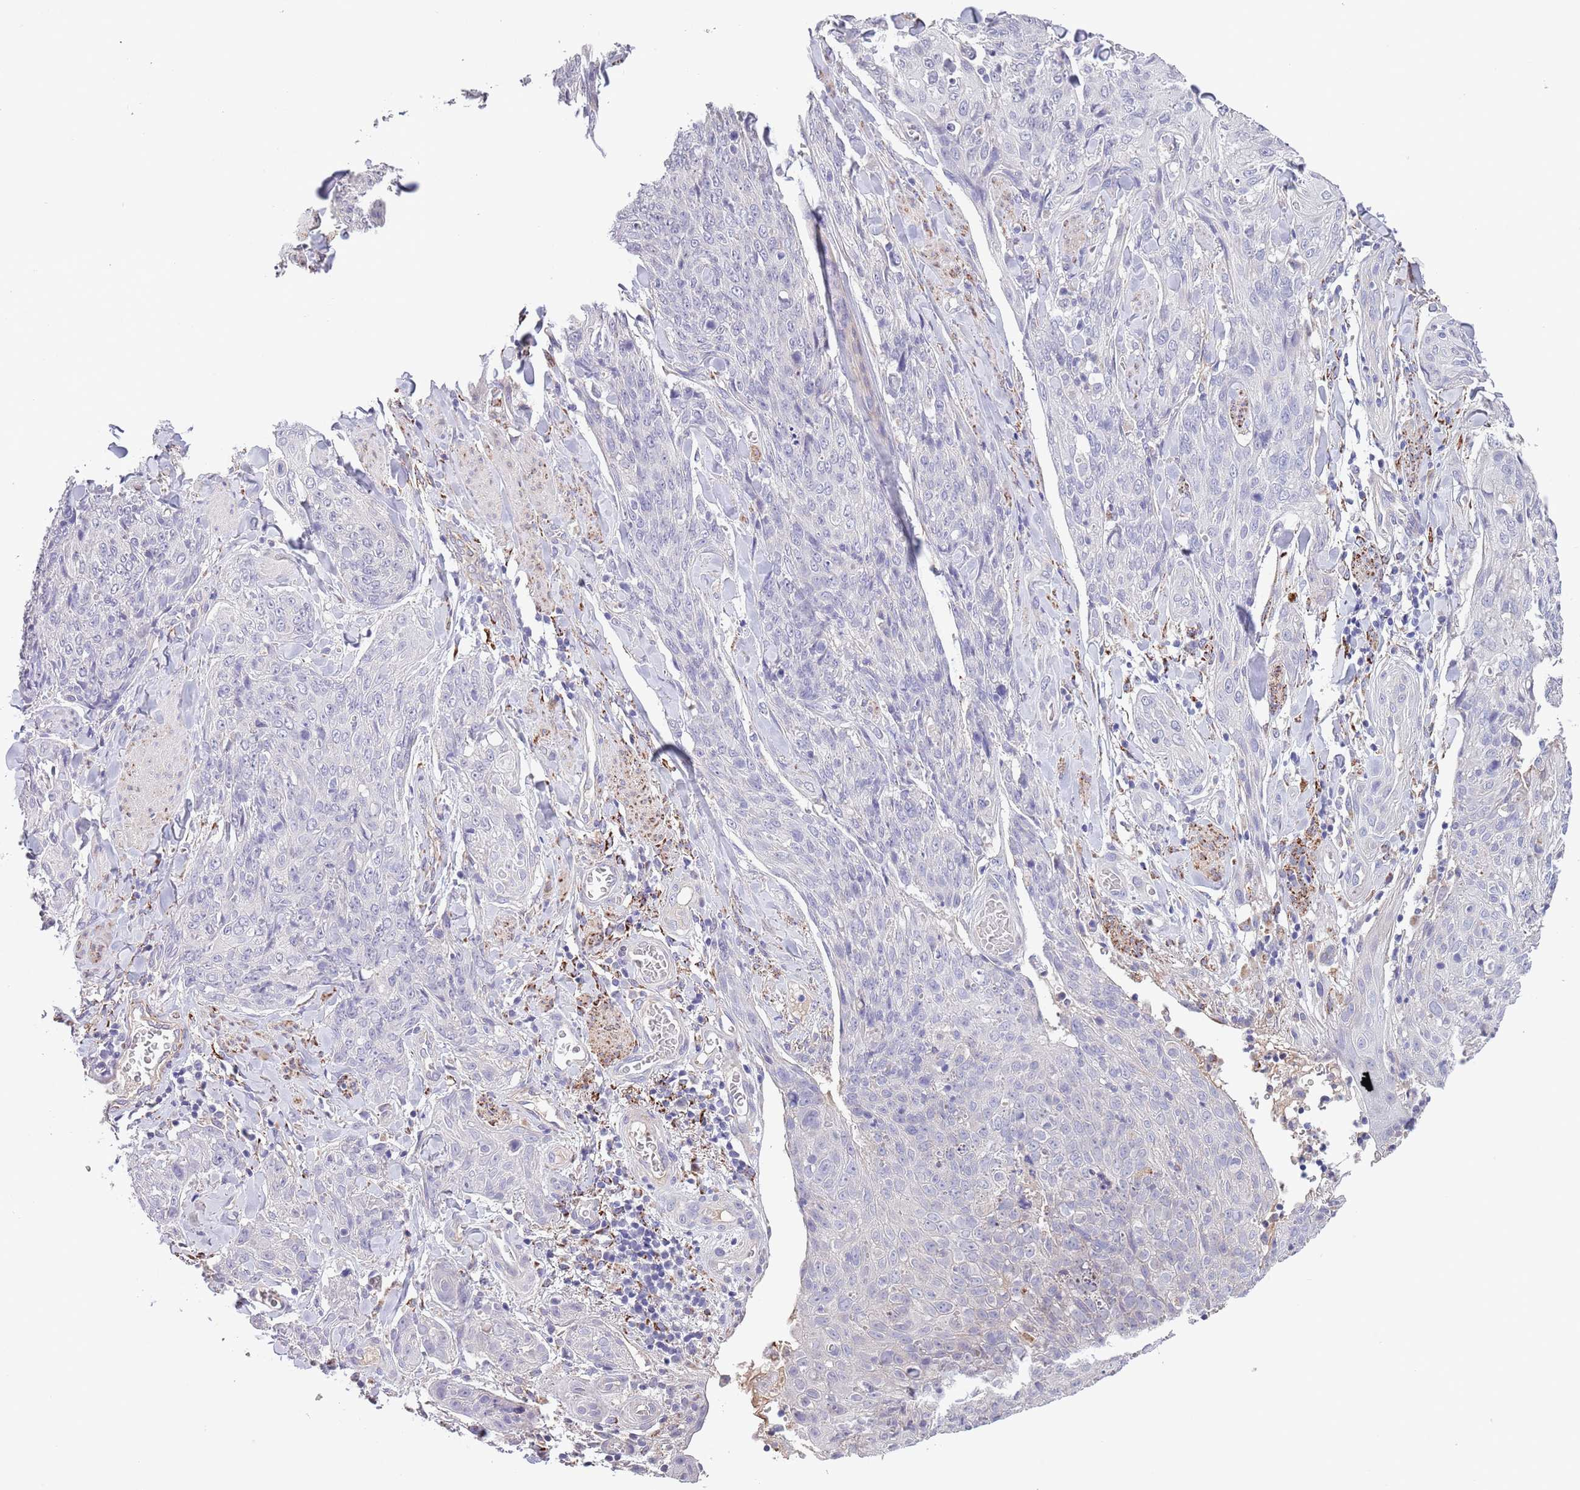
{"staining": {"intensity": "negative", "quantity": "none", "location": "none"}, "tissue": "skin cancer", "cell_type": "Tumor cells", "image_type": "cancer", "snomed": [{"axis": "morphology", "description": "Squamous cell carcinoma, NOS"}, {"axis": "topography", "description": "Skin"}, {"axis": "topography", "description": "Vulva"}], "caption": "Immunohistochemistry of skin squamous cell carcinoma displays no positivity in tumor cells.", "gene": "ZNF658", "patient": {"sex": "female", "age": 85}}